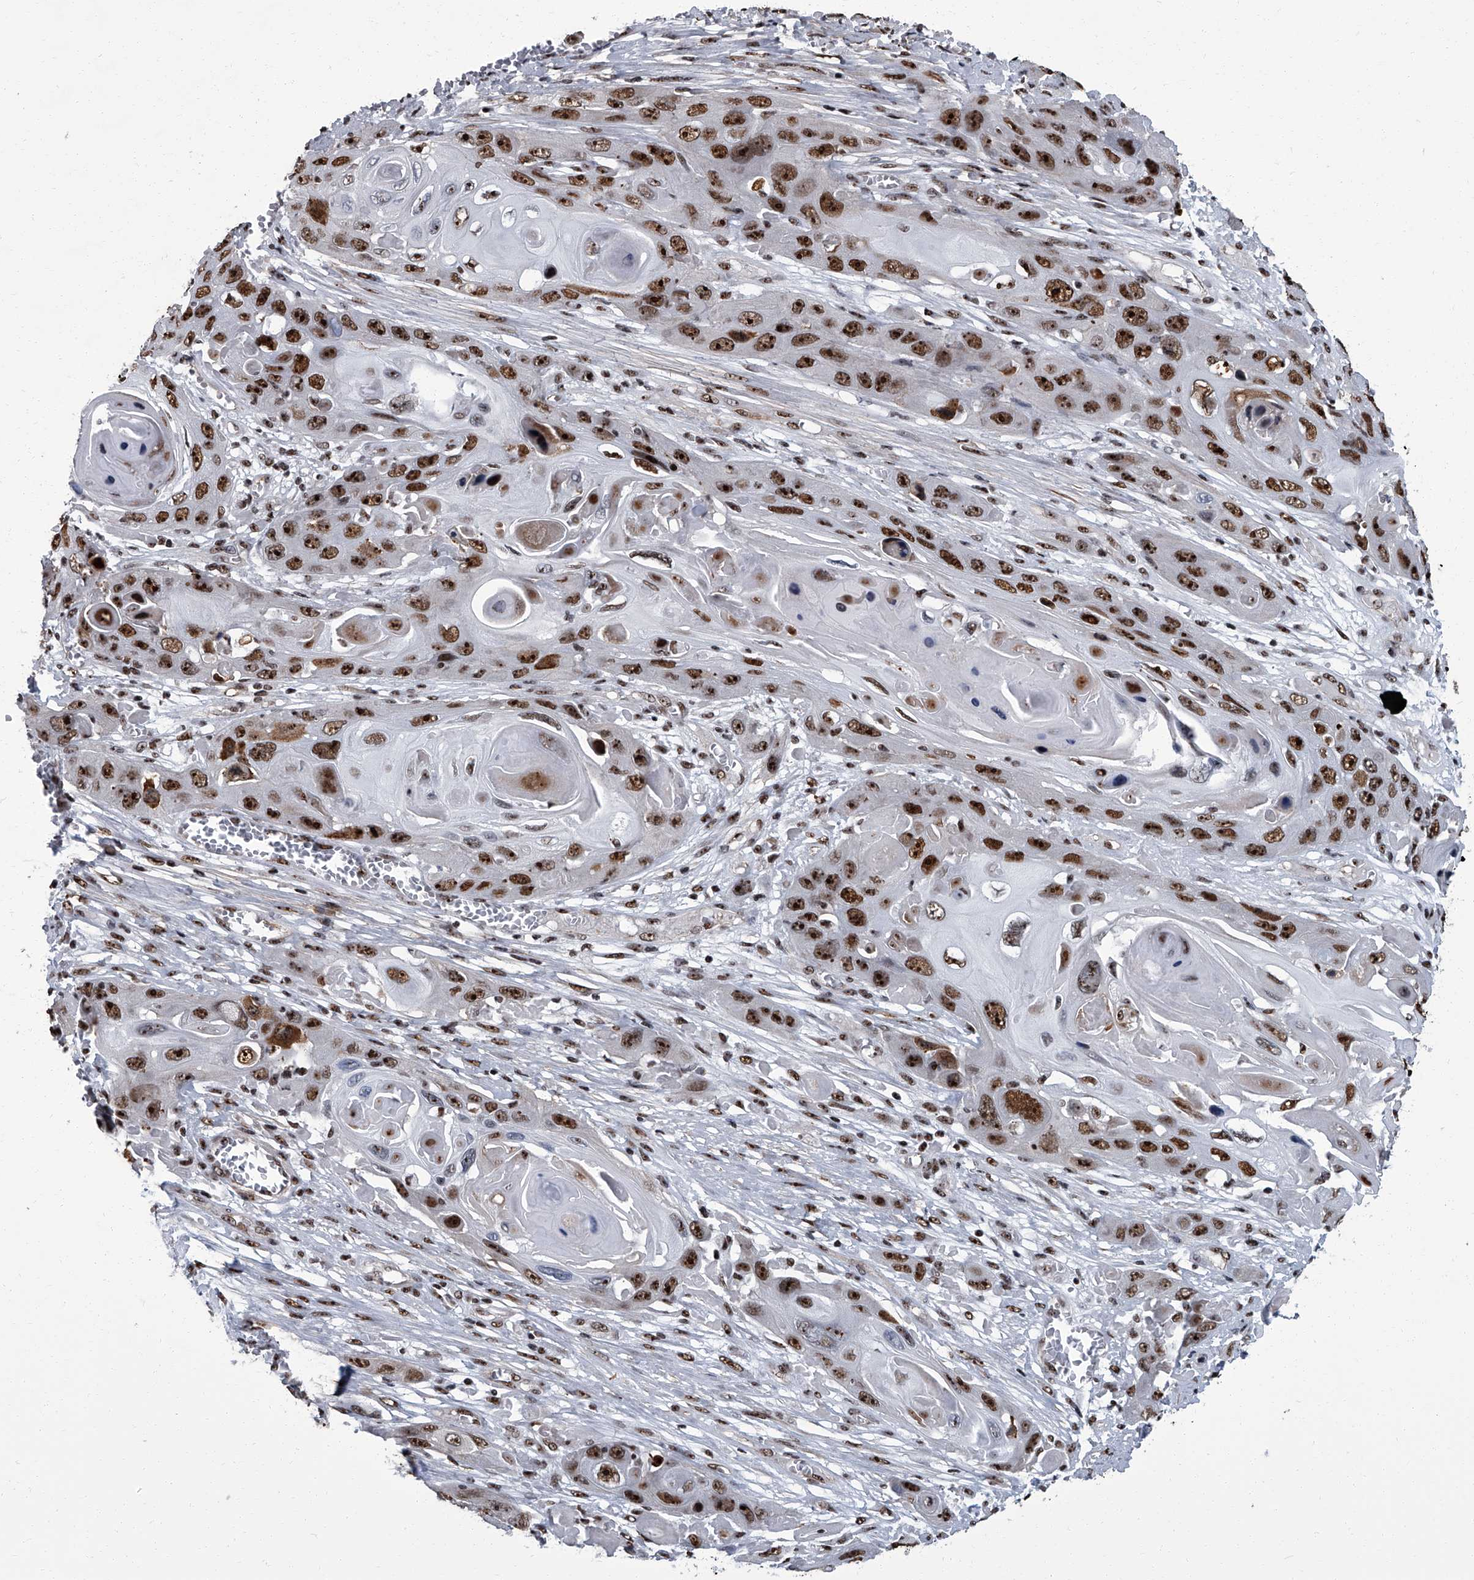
{"staining": {"intensity": "strong", "quantity": ">75%", "location": "nuclear"}, "tissue": "skin cancer", "cell_type": "Tumor cells", "image_type": "cancer", "snomed": [{"axis": "morphology", "description": "Squamous cell carcinoma, NOS"}, {"axis": "topography", "description": "Skin"}], "caption": "Tumor cells reveal high levels of strong nuclear positivity in approximately >75% of cells in skin cancer.", "gene": "ZNF518B", "patient": {"sex": "male", "age": 55}}